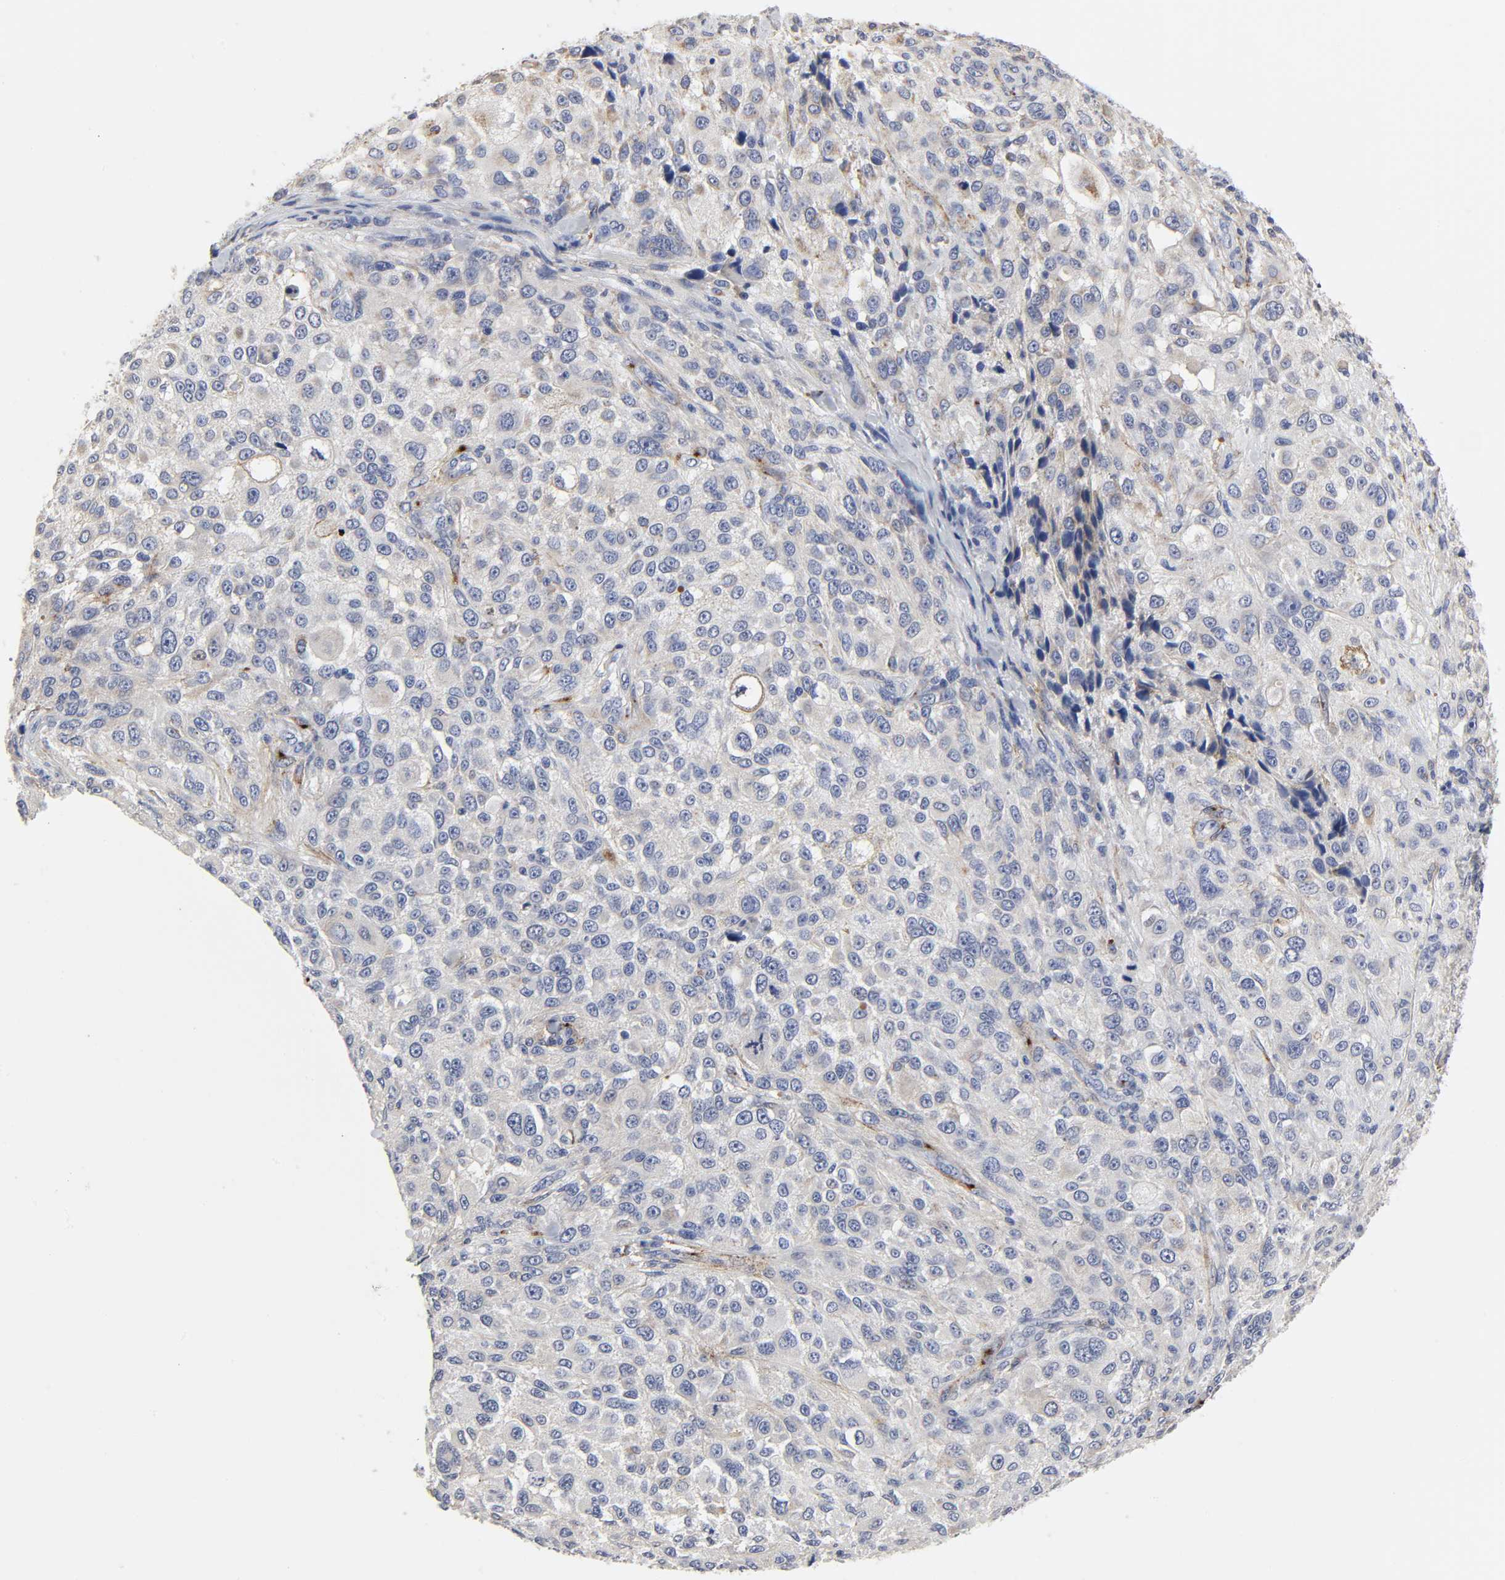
{"staining": {"intensity": "negative", "quantity": "none", "location": "none"}, "tissue": "melanoma", "cell_type": "Tumor cells", "image_type": "cancer", "snomed": [{"axis": "morphology", "description": "Necrosis, NOS"}, {"axis": "morphology", "description": "Malignant melanoma, NOS"}, {"axis": "topography", "description": "Skin"}], "caption": "IHC of melanoma displays no positivity in tumor cells.", "gene": "LRP1", "patient": {"sex": "female", "age": 87}}